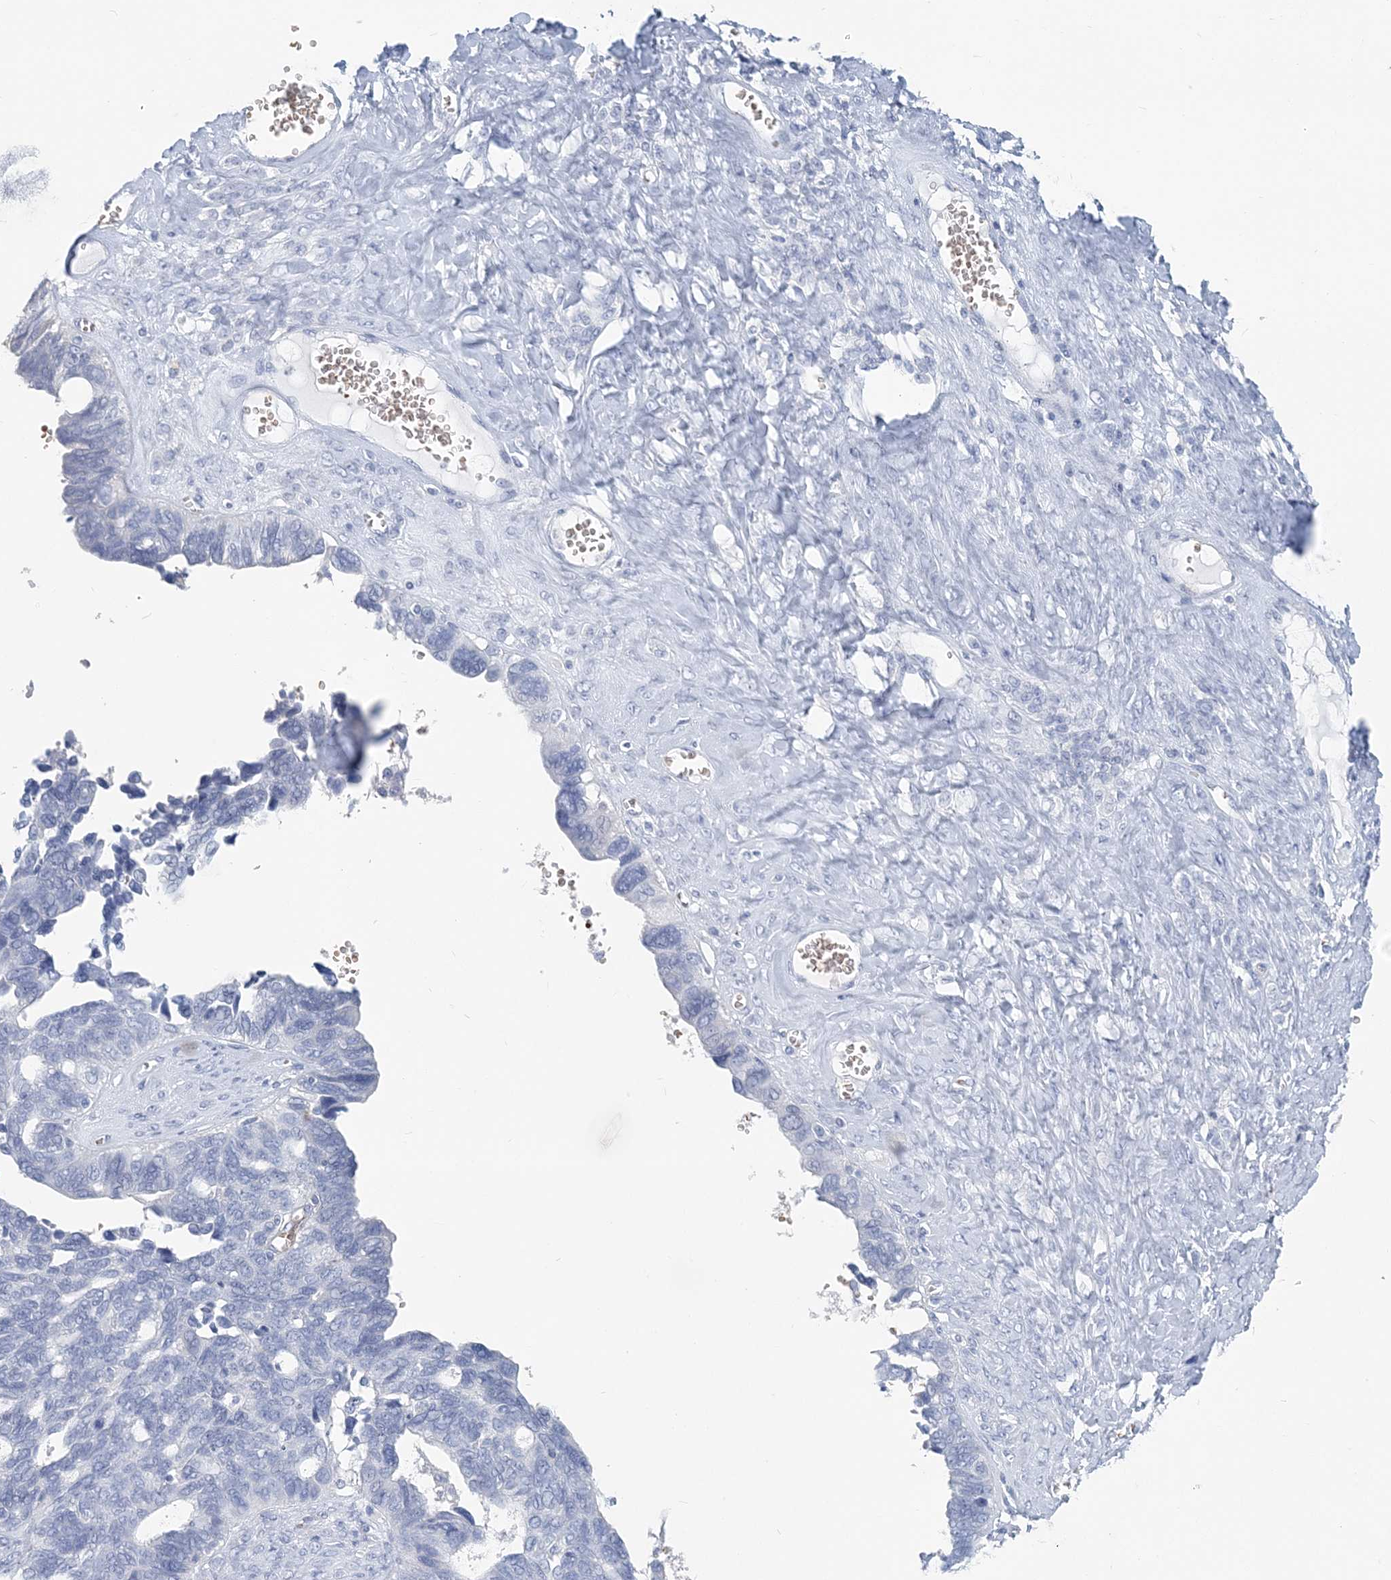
{"staining": {"intensity": "negative", "quantity": "none", "location": "none"}, "tissue": "ovarian cancer", "cell_type": "Tumor cells", "image_type": "cancer", "snomed": [{"axis": "morphology", "description": "Cystadenocarcinoma, serous, NOS"}, {"axis": "topography", "description": "Ovary"}], "caption": "There is no significant expression in tumor cells of serous cystadenocarcinoma (ovarian).", "gene": "HBA2", "patient": {"sex": "female", "age": 79}}